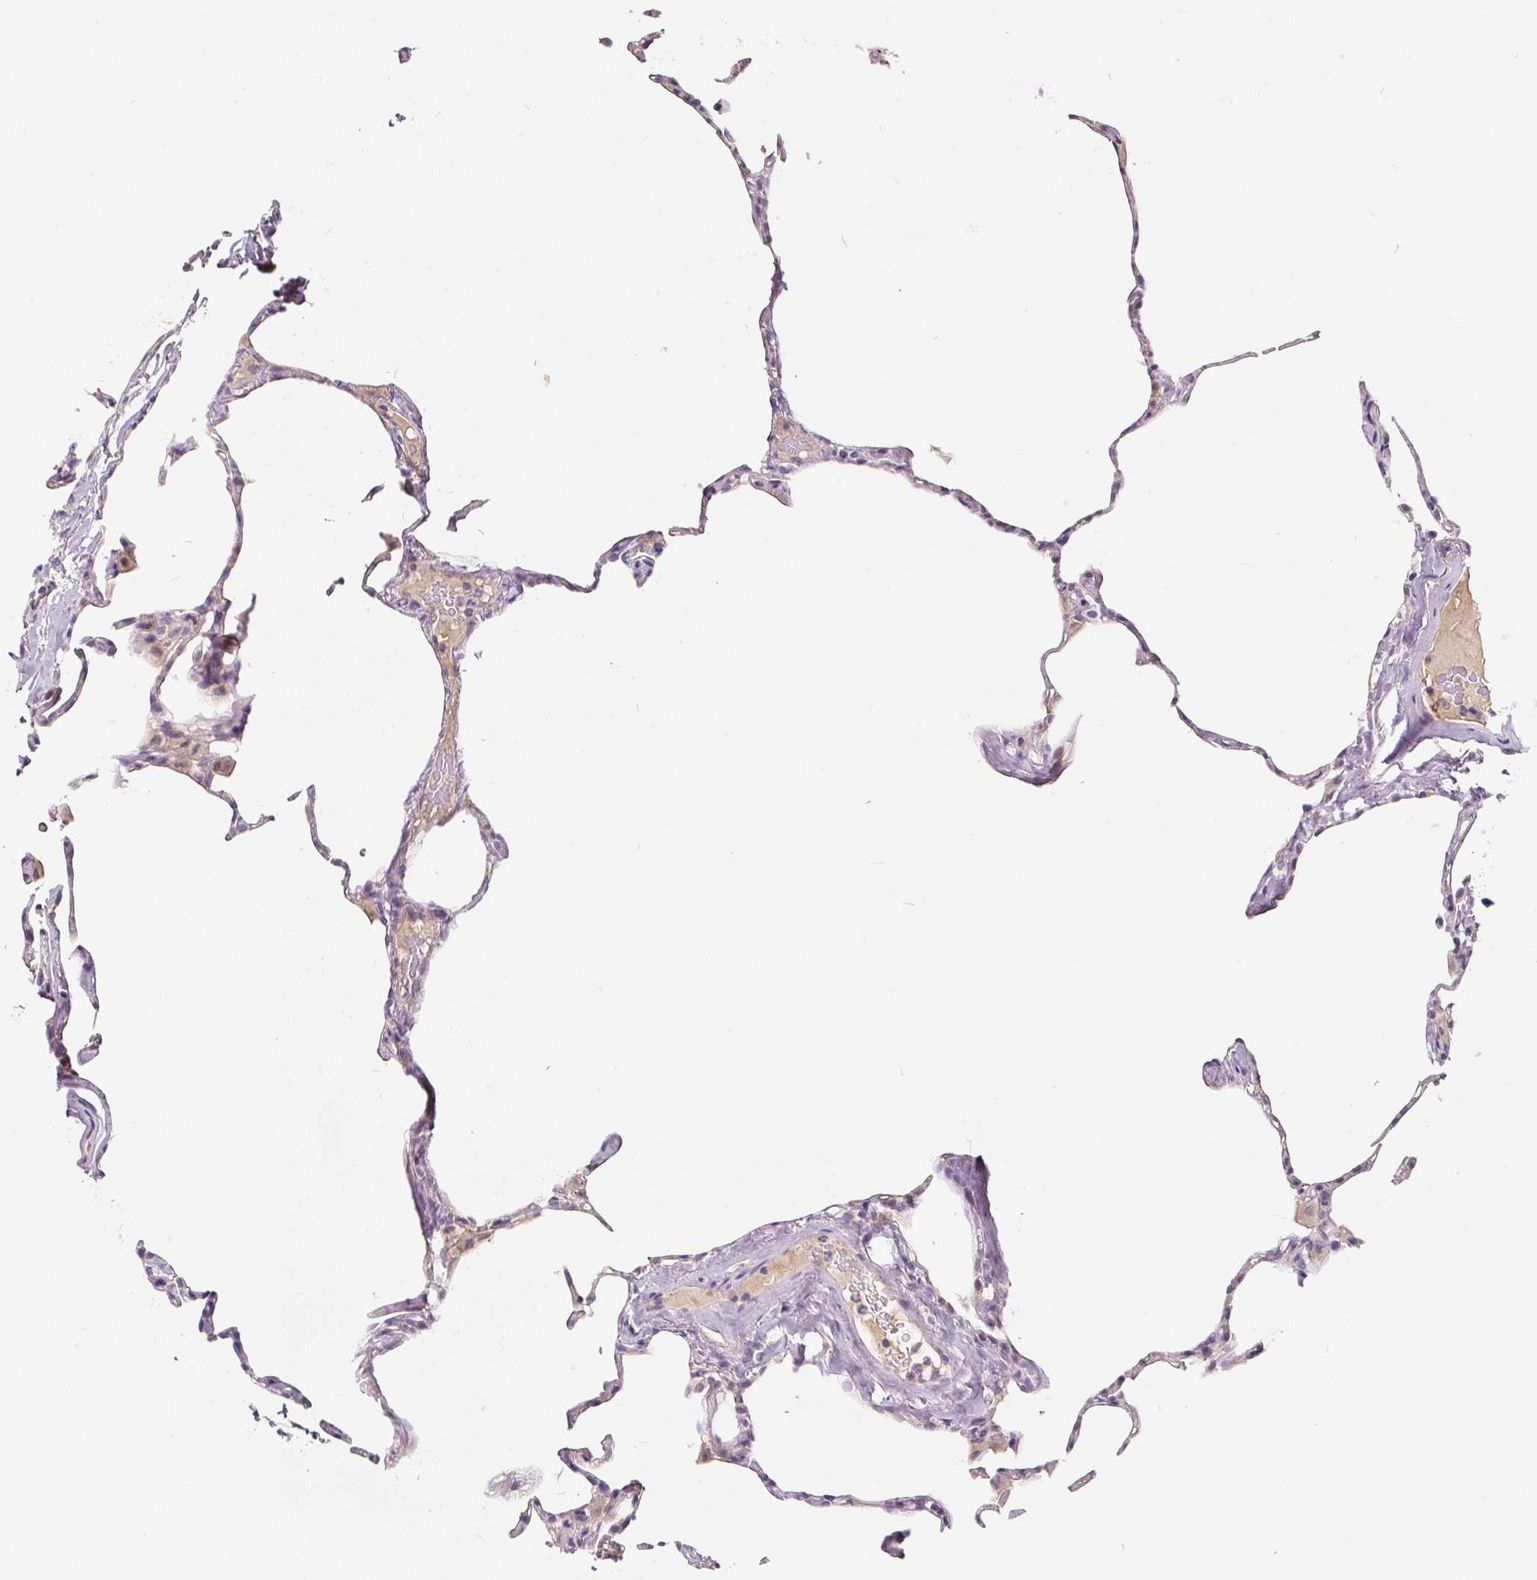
{"staining": {"intensity": "weak", "quantity": "<25%", "location": "cytoplasmic/membranous,nuclear"}, "tissue": "lung", "cell_type": "Alveolar cells", "image_type": "normal", "snomed": [{"axis": "morphology", "description": "Normal tissue, NOS"}, {"axis": "topography", "description": "Lung"}], "caption": "IHC micrograph of benign human lung stained for a protein (brown), which exhibits no positivity in alveolar cells.", "gene": "PWWP3B", "patient": {"sex": "male", "age": 65}}